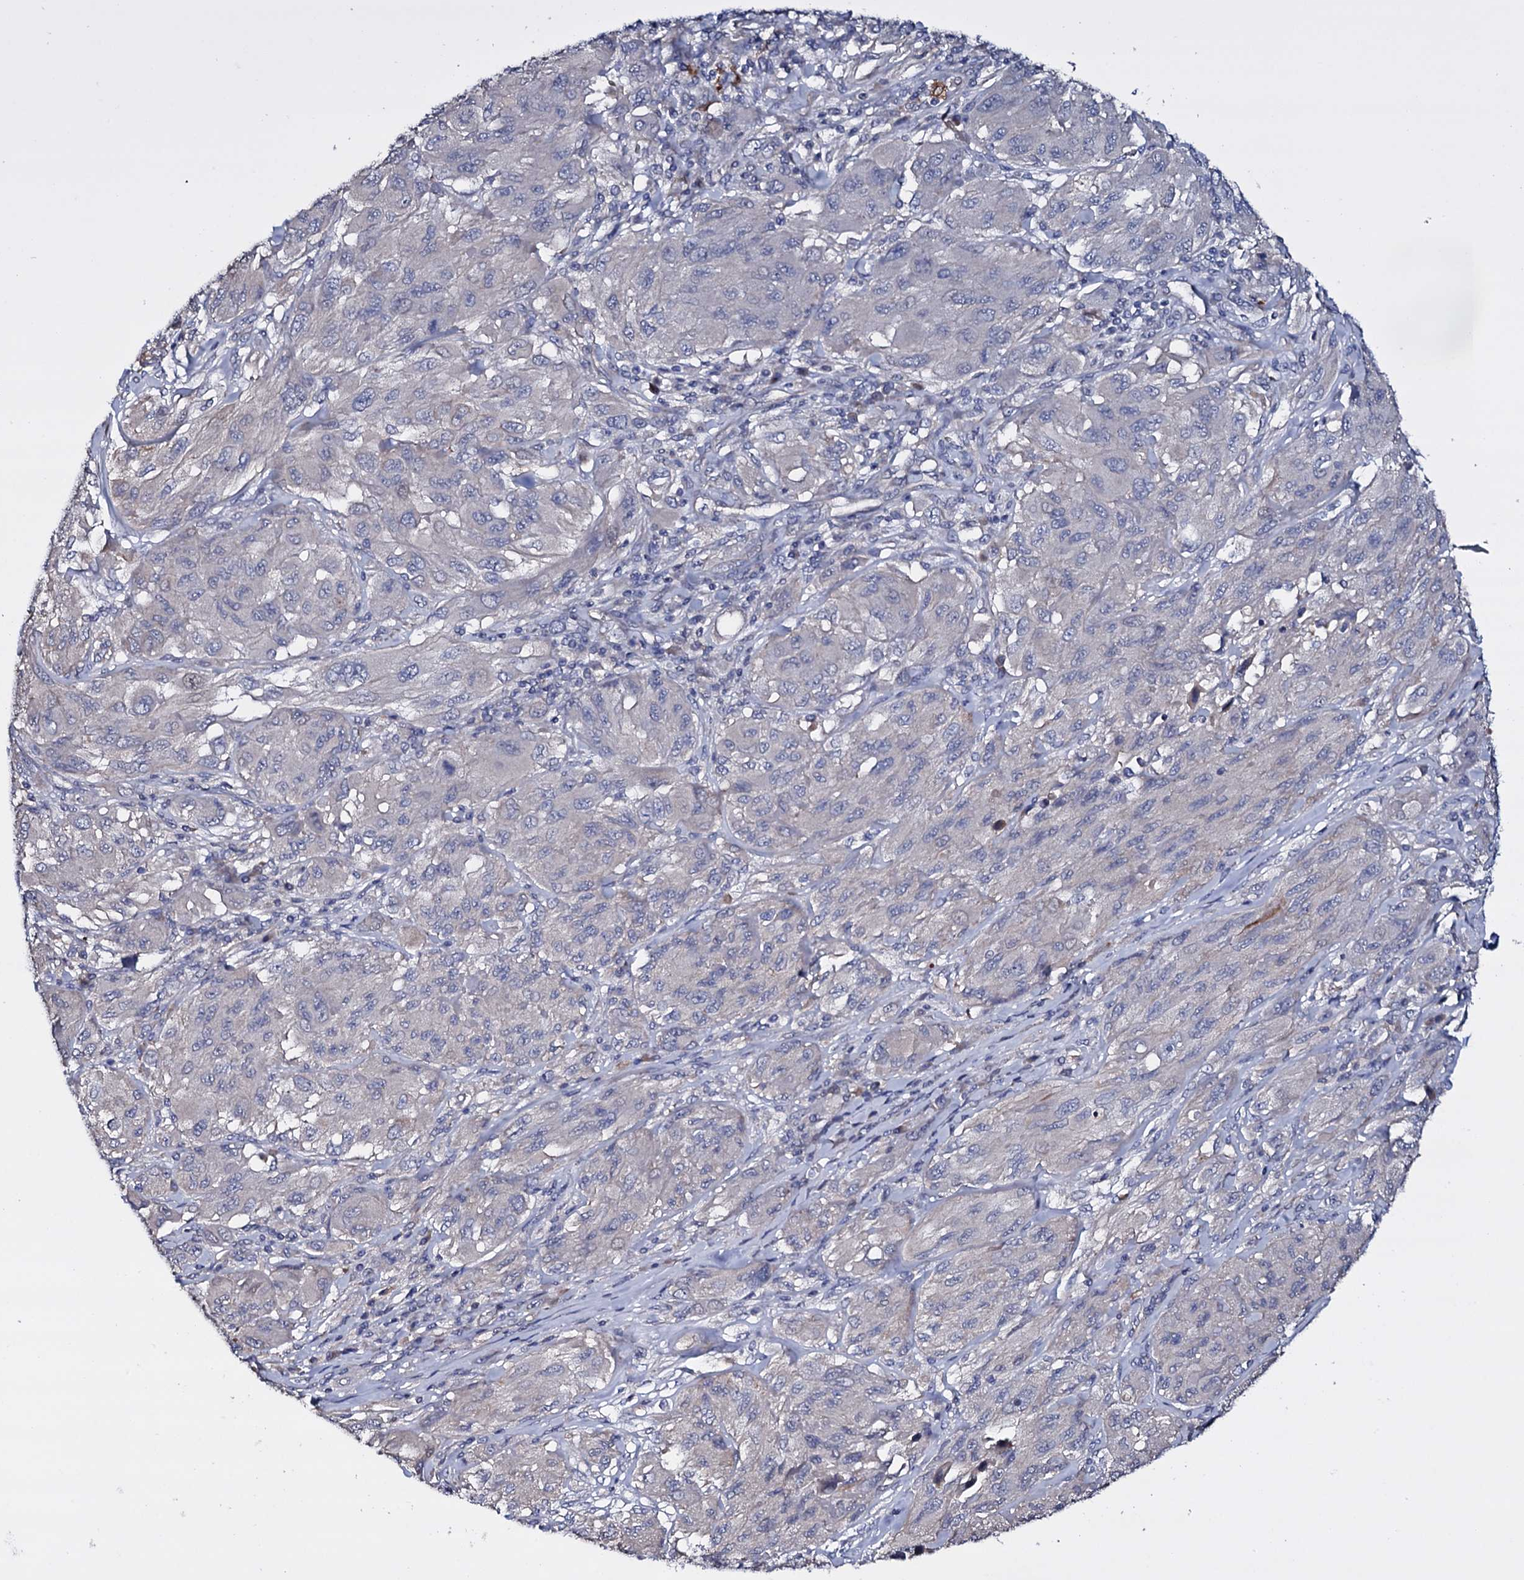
{"staining": {"intensity": "negative", "quantity": "none", "location": "none"}, "tissue": "melanoma", "cell_type": "Tumor cells", "image_type": "cancer", "snomed": [{"axis": "morphology", "description": "Malignant melanoma, NOS"}, {"axis": "topography", "description": "Skin"}], "caption": "Human malignant melanoma stained for a protein using IHC shows no expression in tumor cells.", "gene": "BCL2L14", "patient": {"sex": "female", "age": 91}}